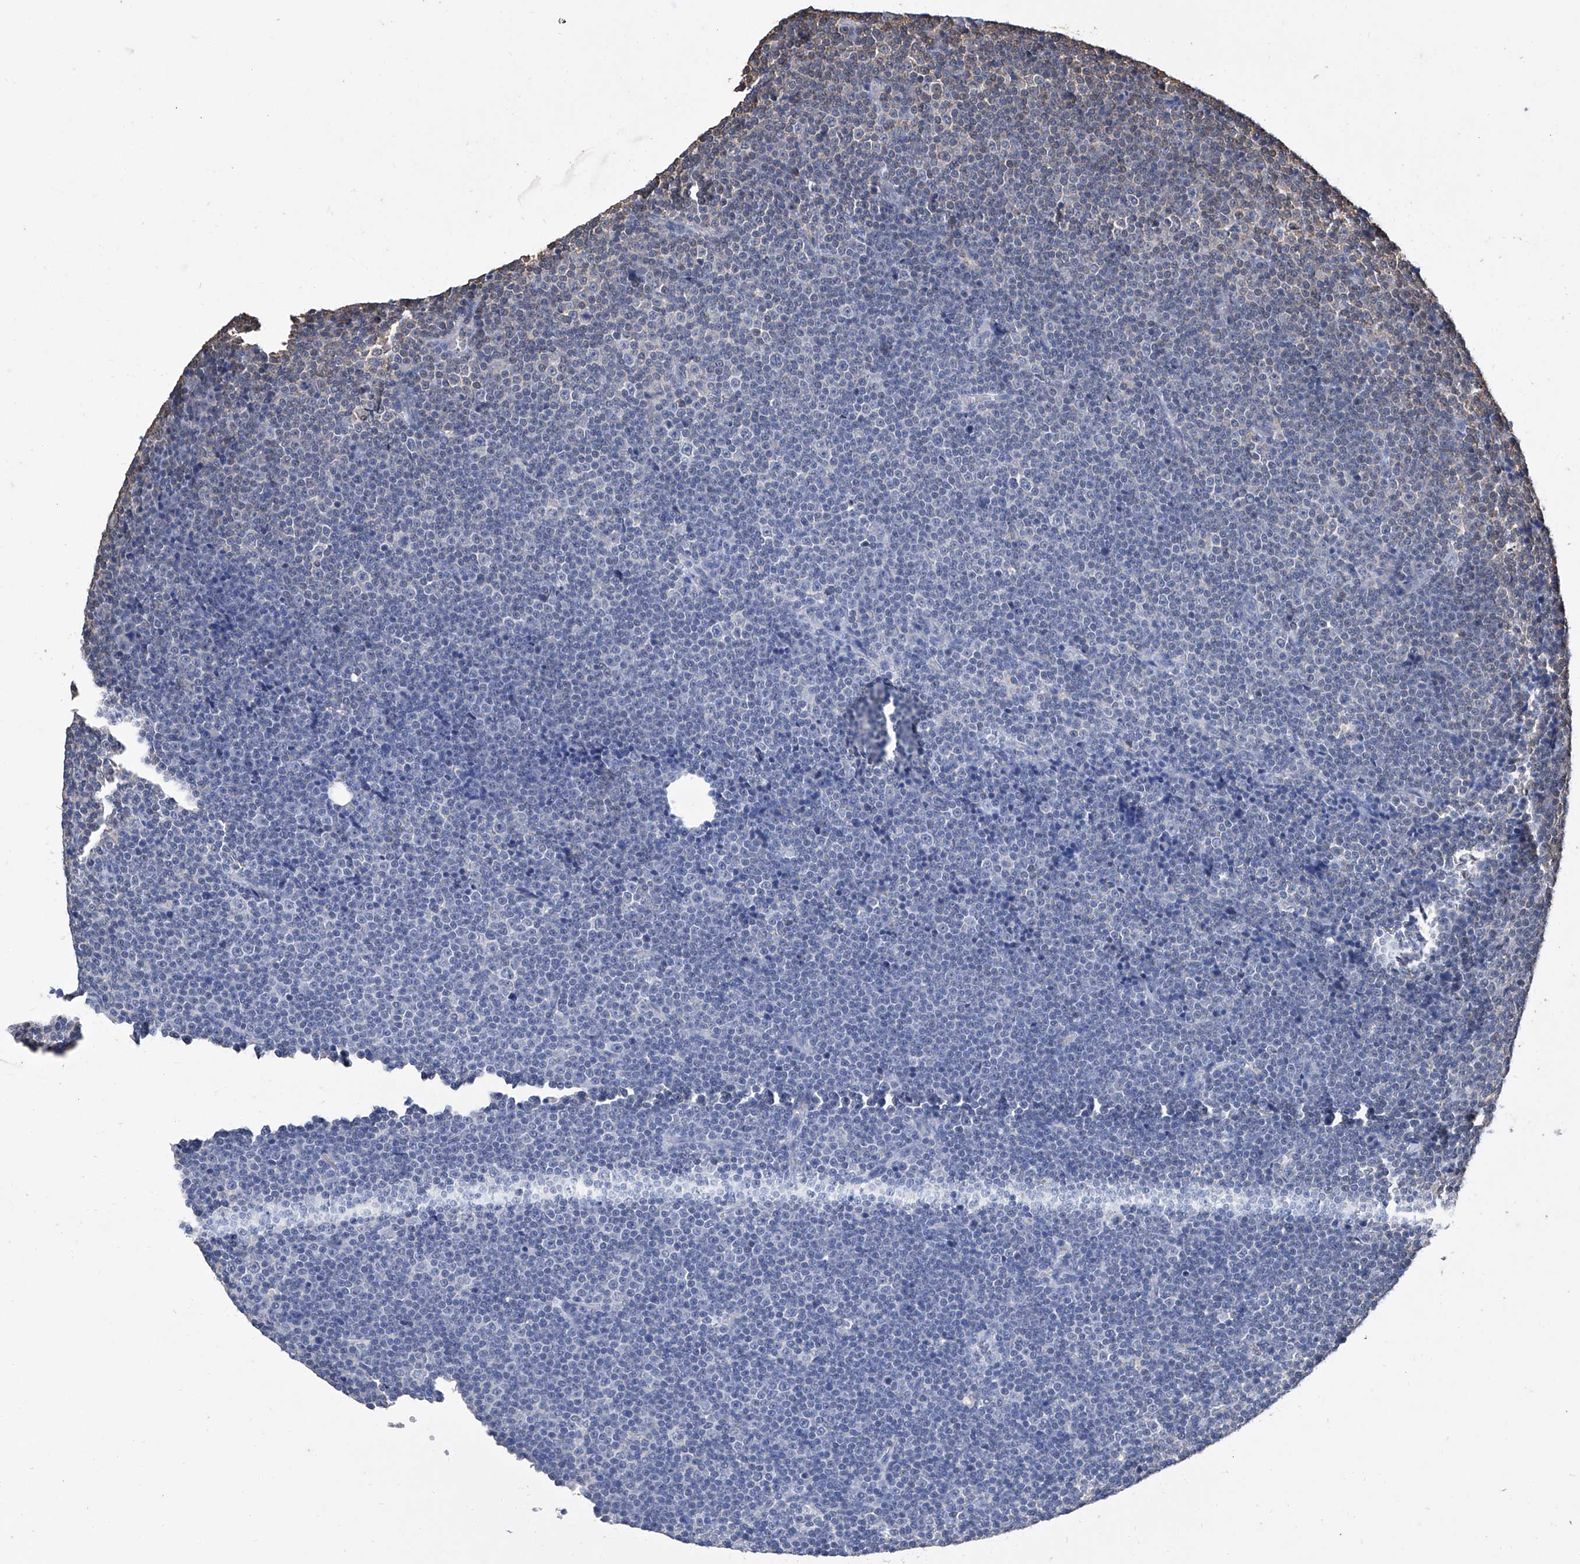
{"staining": {"intensity": "negative", "quantity": "none", "location": "none"}, "tissue": "lymphoma", "cell_type": "Tumor cells", "image_type": "cancer", "snomed": [{"axis": "morphology", "description": "Malignant lymphoma, non-Hodgkin's type, Low grade"}, {"axis": "topography", "description": "Lymph node"}], "caption": "Histopathology image shows no significant protein staining in tumor cells of lymphoma.", "gene": "GPT", "patient": {"sex": "female", "age": 67}}